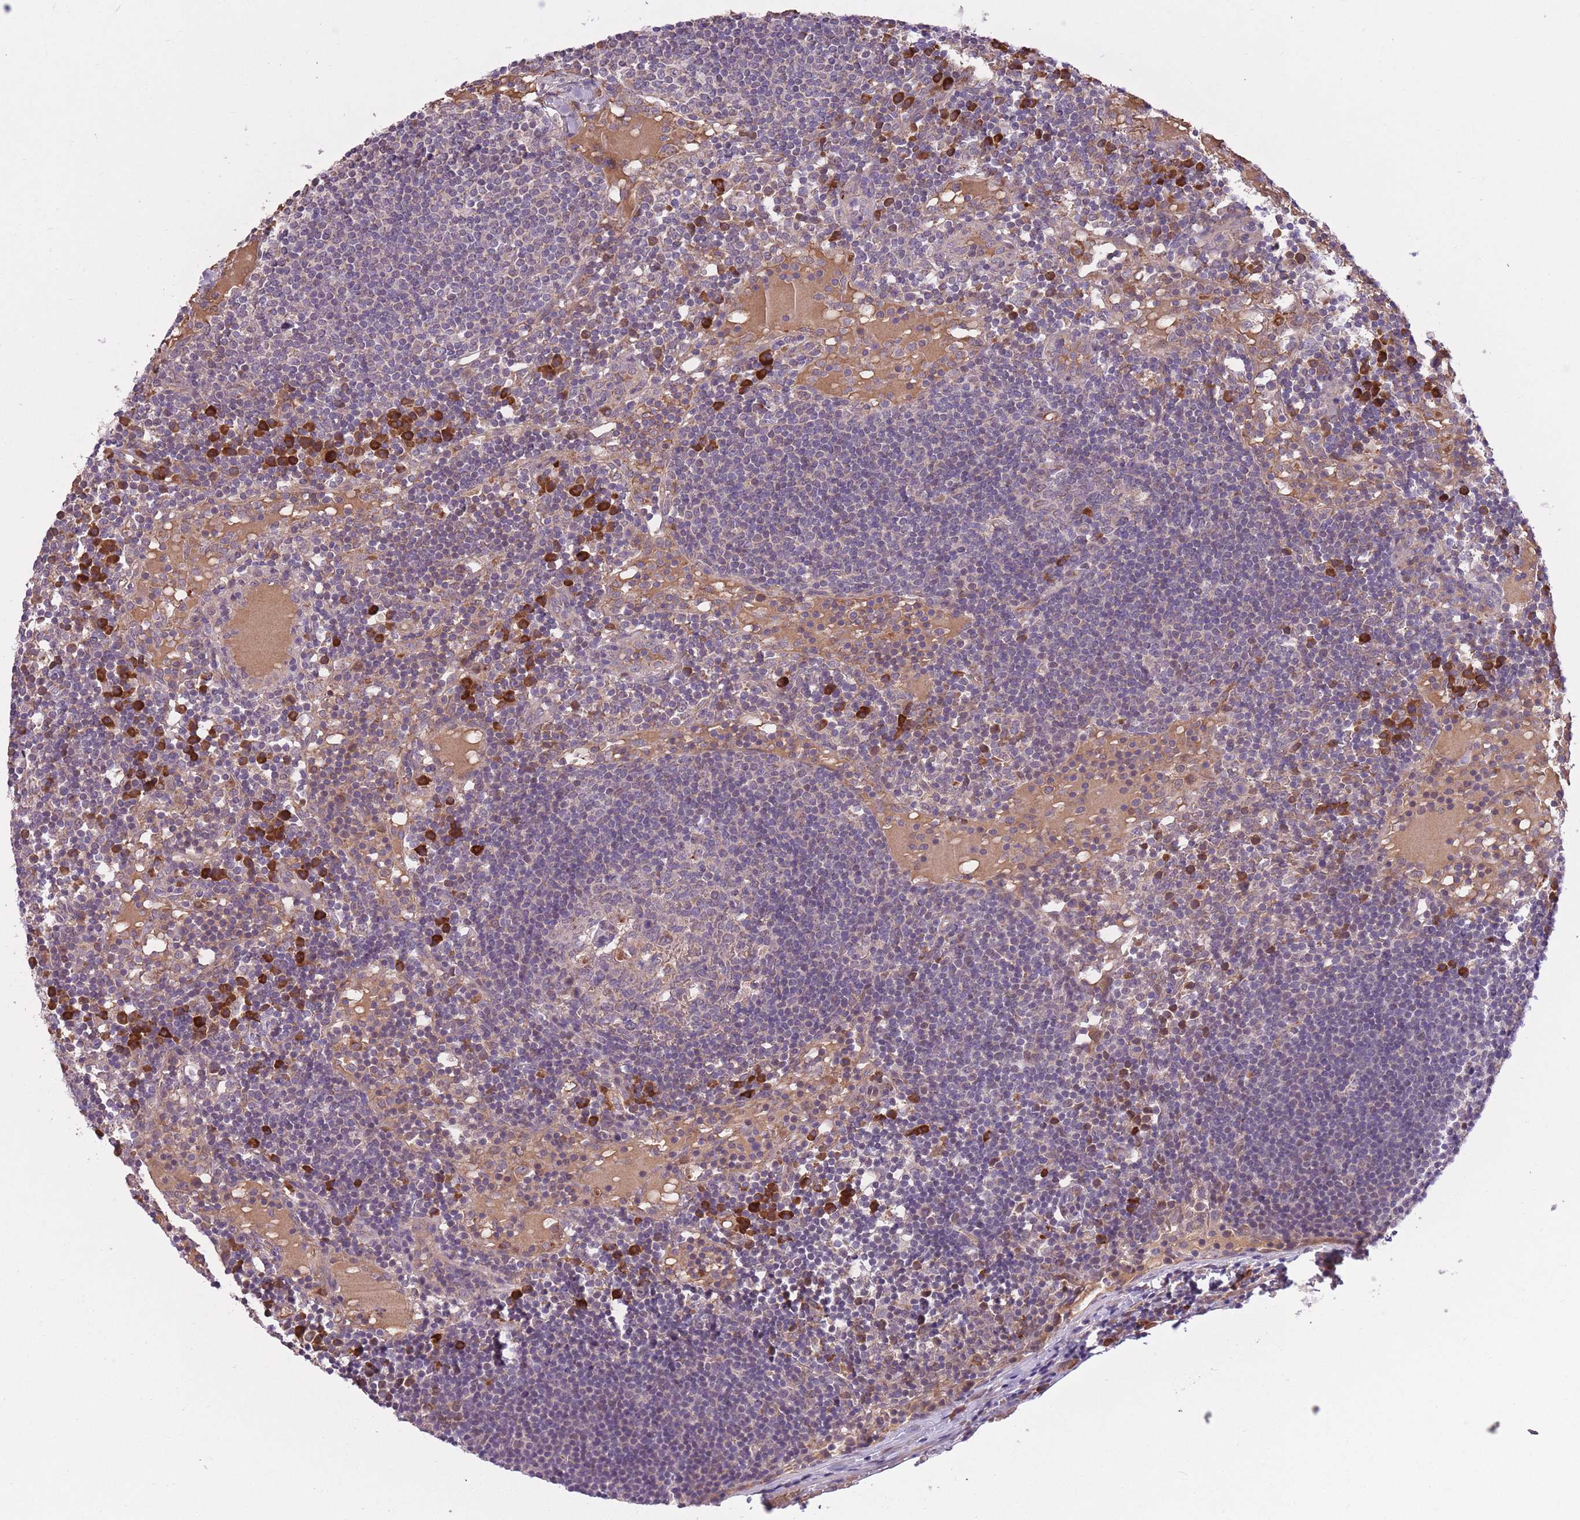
{"staining": {"intensity": "weak", "quantity": "25%-75%", "location": "cytoplasmic/membranous"}, "tissue": "lymph node", "cell_type": "Germinal center cells", "image_type": "normal", "snomed": [{"axis": "morphology", "description": "Normal tissue, NOS"}, {"axis": "topography", "description": "Lymph node"}], "caption": "Normal lymph node was stained to show a protein in brown. There is low levels of weak cytoplasmic/membranous positivity in approximately 25%-75% of germinal center cells. (DAB = brown stain, brightfield microscopy at high magnification).", "gene": "POLR3F", "patient": {"sex": "male", "age": 53}}